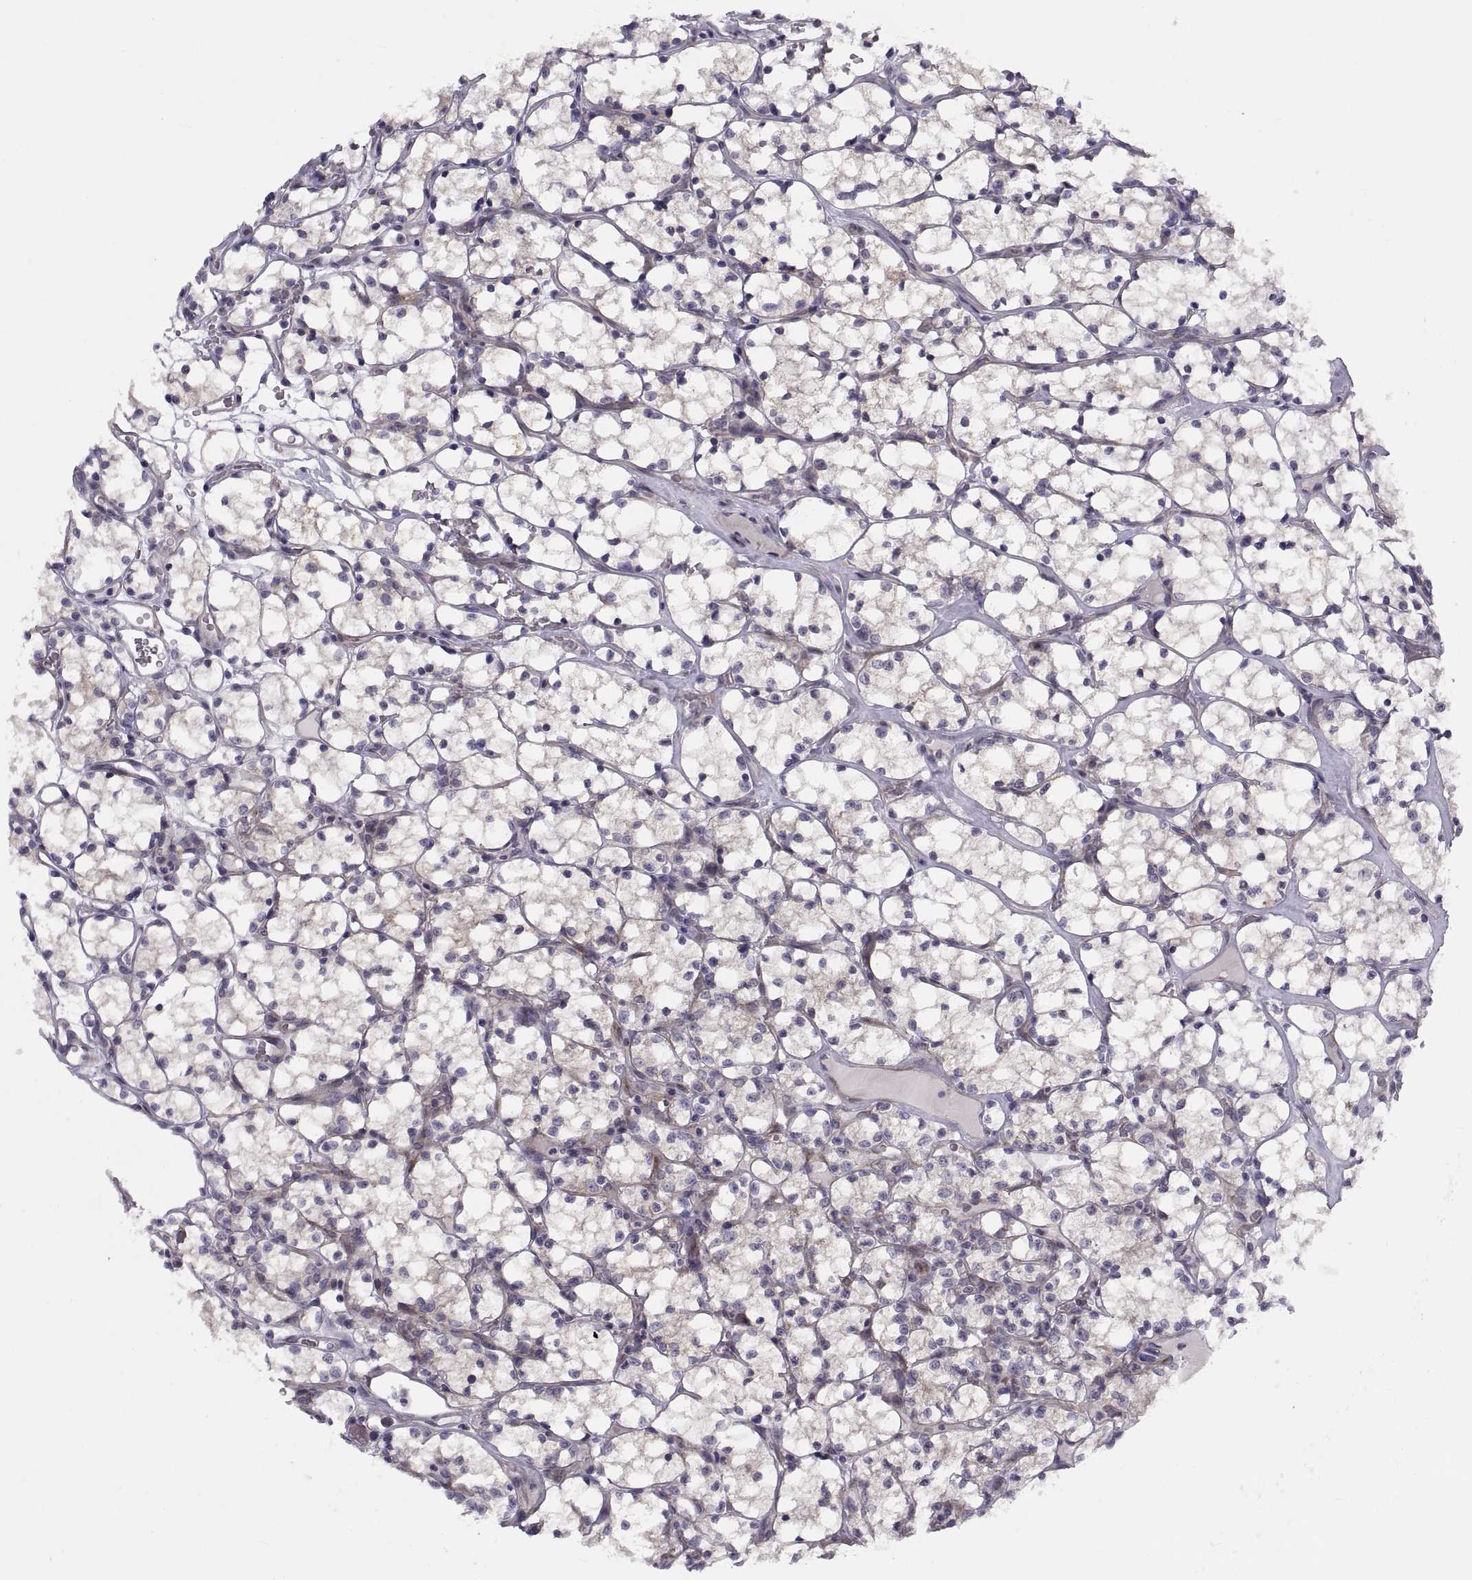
{"staining": {"intensity": "negative", "quantity": "none", "location": "none"}, "tissue": "renal cancer", "cell_type": "Tumor cells", "image_type": "cancer", "snomed": [{"axis": "morphology", "description": "Adenocarcinoma, NOS"}, {"axis": "topography", "description": "Kidney"}], "caption": "Adenocarcinoma (renal) was stained to show a protein in brown. There is no significant staining in tumor cells.", "gene": "TMEM158", "patient": {"sex": "female", "age": 69}}